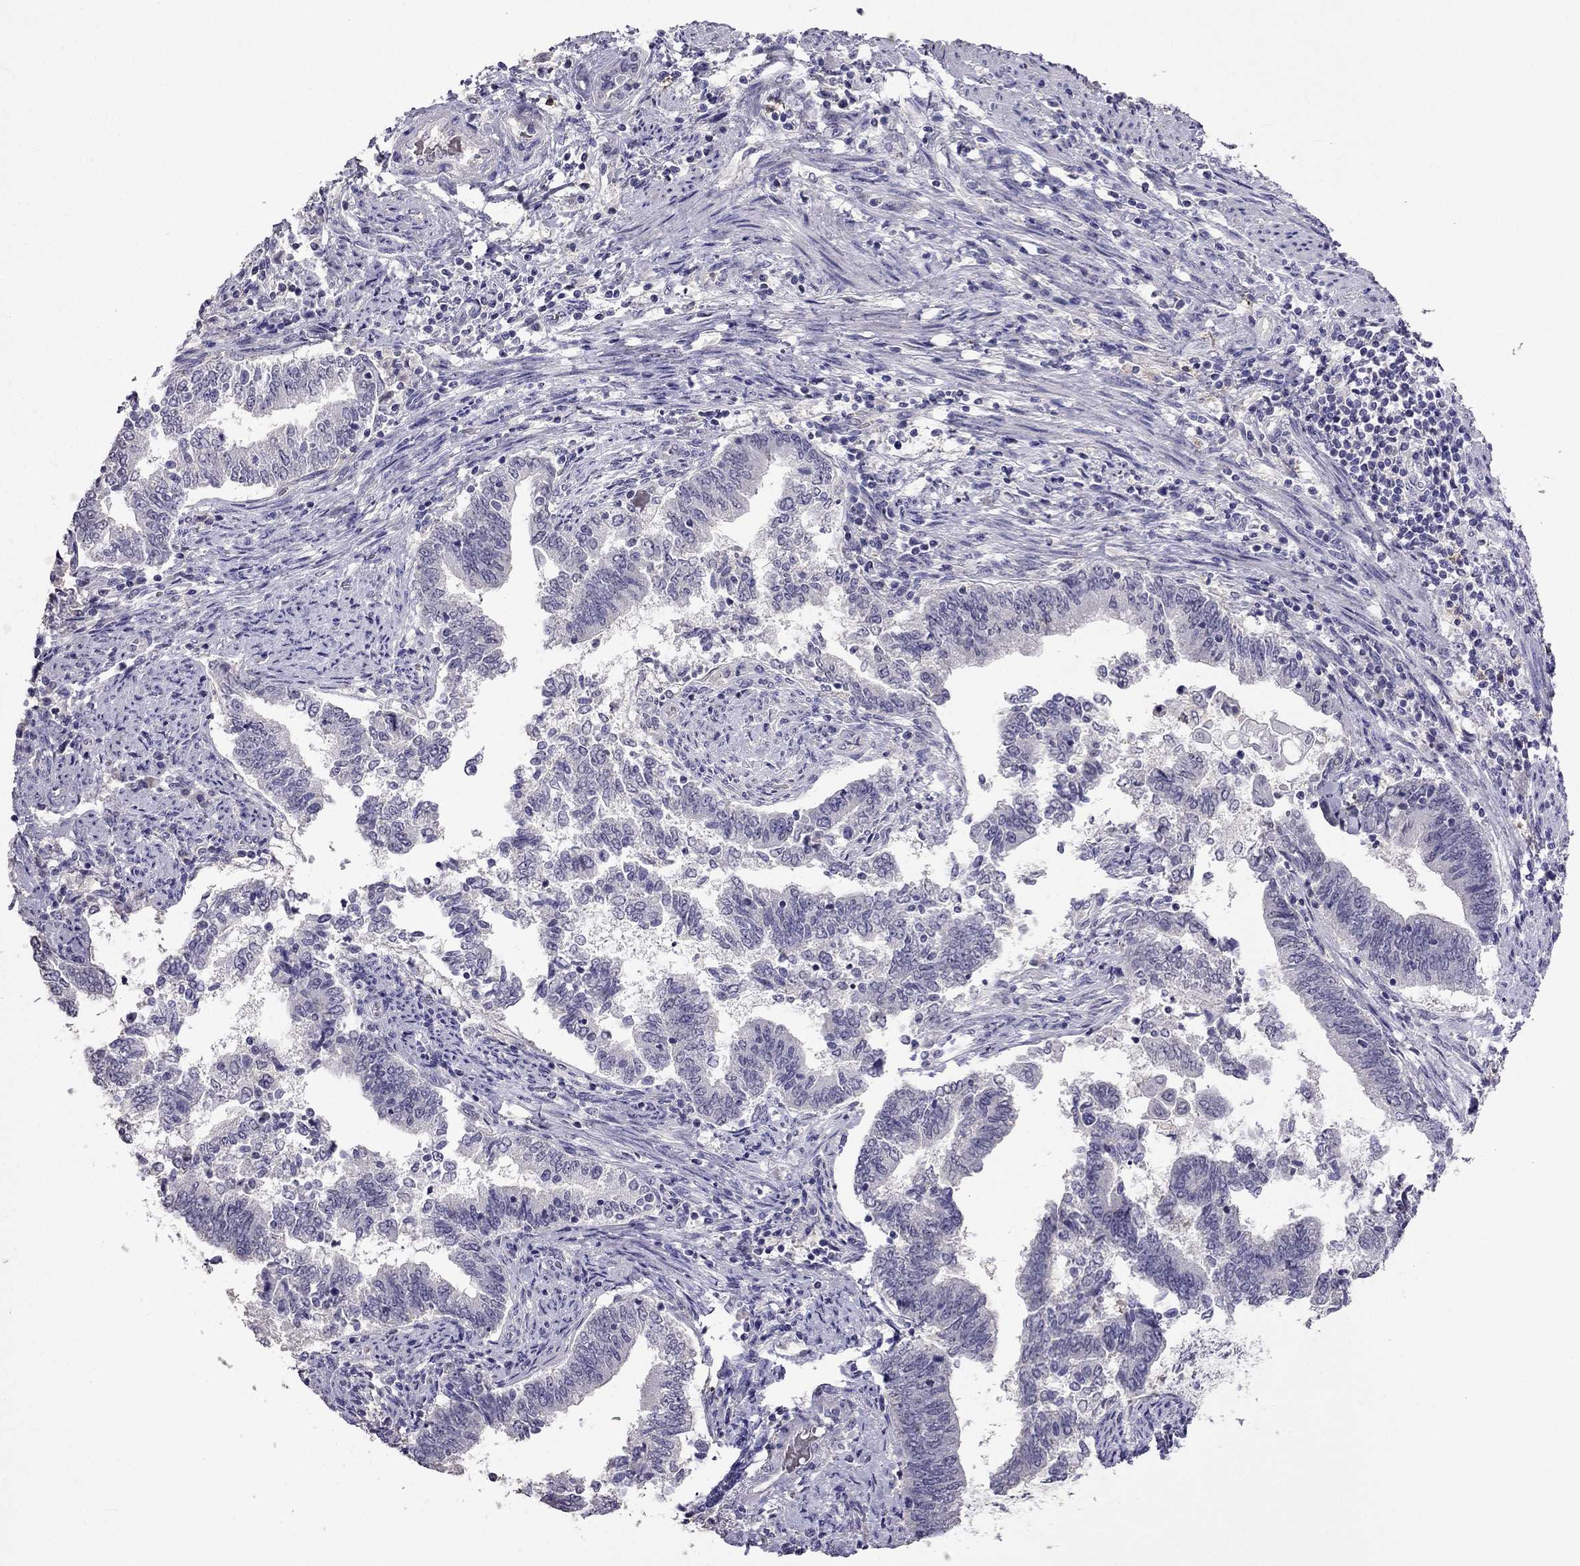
{"staining": {"intensity": "negative", "quantity": "none", "location": "none"}, "tissue": "endometrial cancer", "cell_type": "Tumor cells", "image_type": "cancer", "snomed": [{"axis": "morphology", "description": "Adenocarcinoma, NOS"}, {"axis": "topography", "description": "Endometrium"}], "caption": "IHC image of endometrial cancer (adenocarcinoma) stained for a protein (brown), which exhibits no positivity in tumor cells.", "gene": "AQP9", "patient": {"sex": "female", "age": 65}}